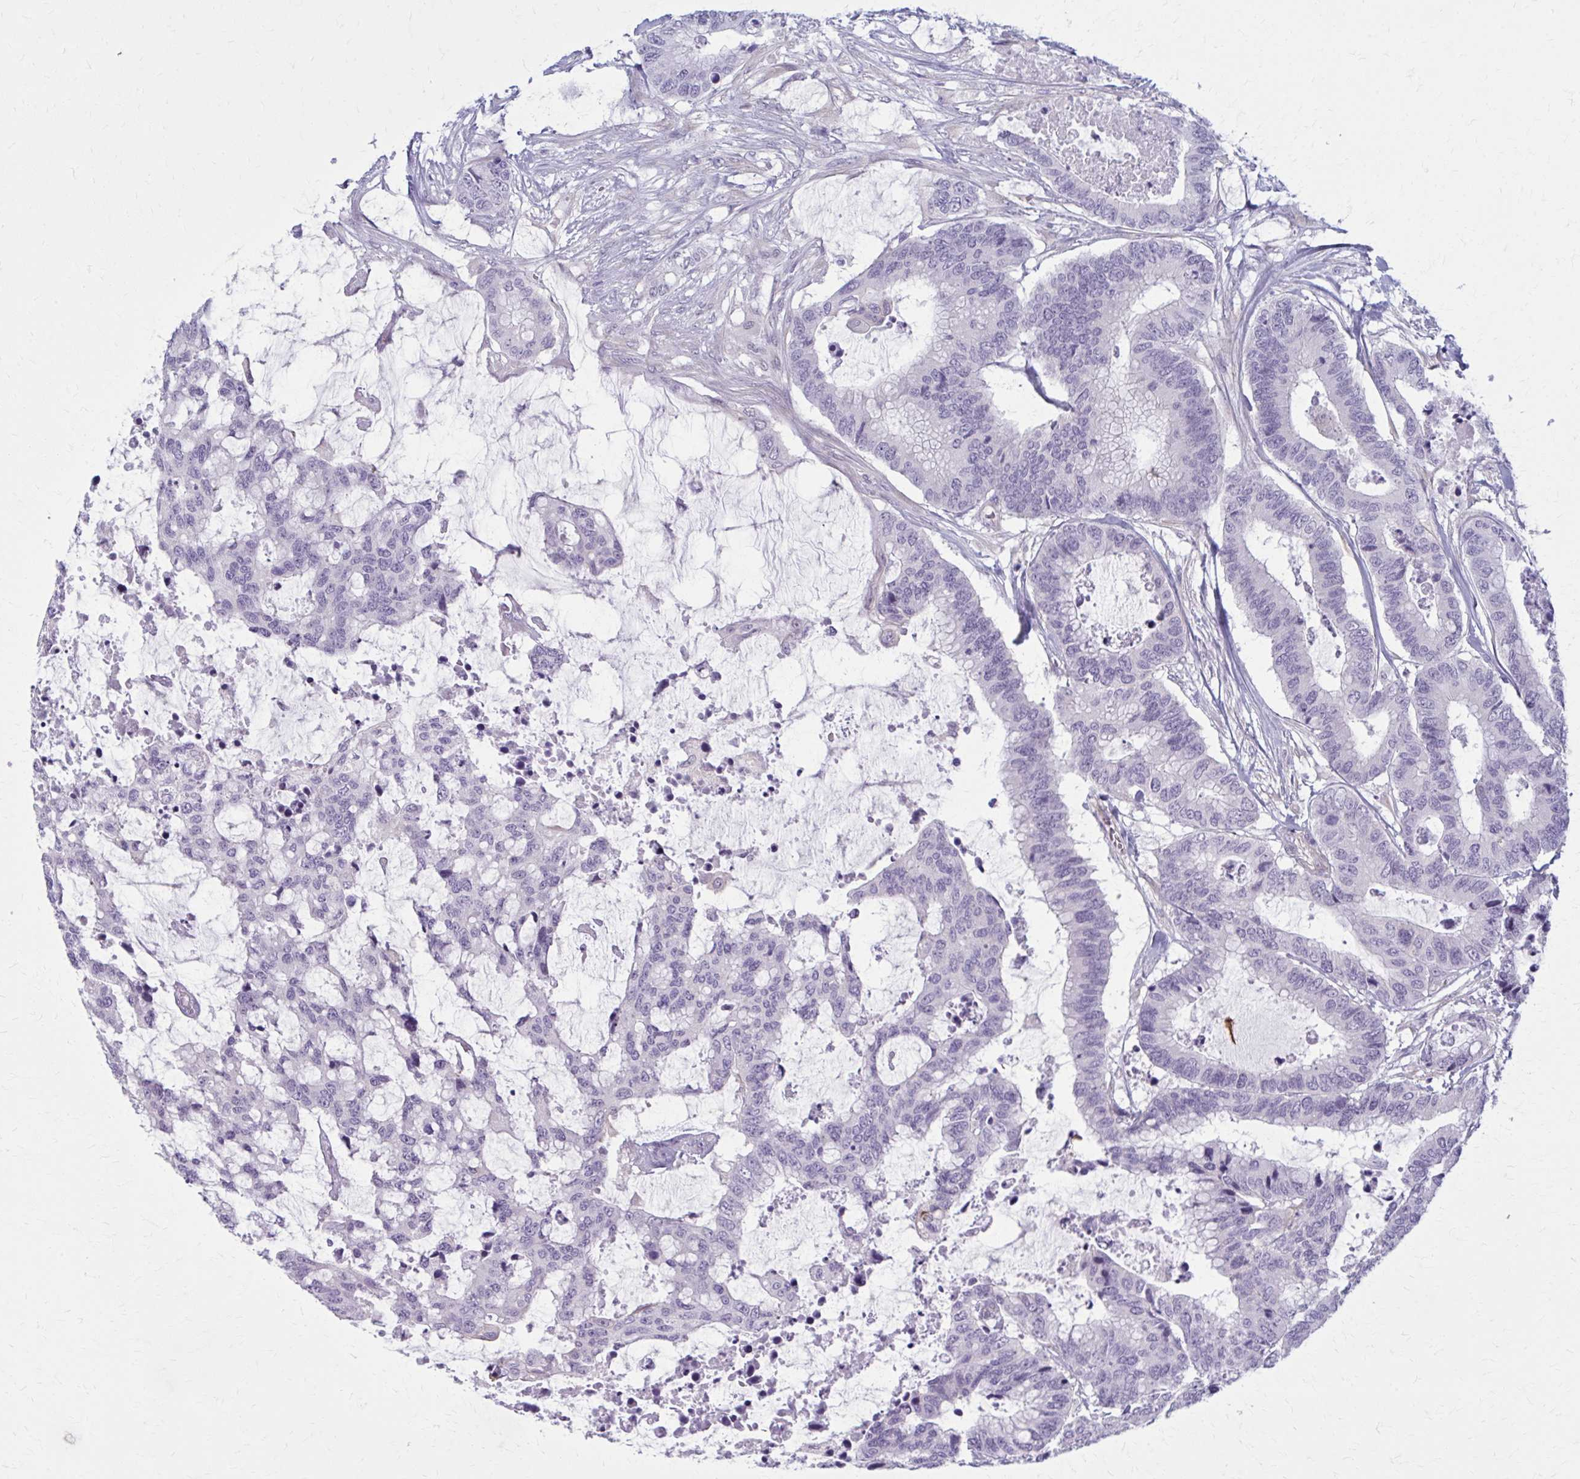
{"staining": {"intensity": "weak", "quantity": "<25%", "location": "cytoplasmic/membranous"}, "tissue": "colorectal cancer", "cell_type": "Tumor cells", "image_type": "cancer", "snomed": [{"axis": "morphology", "description": "Adenocarcinoma, NOS"}, {"axis": "topography", "description": "Rectum"}], "caption": "The photomicrograph reveals no significant expression in tumor cells of adenocarcinoma (colorectal).", "gene": "NUMBL", "patient": {"sex": "female", "age": 59}}